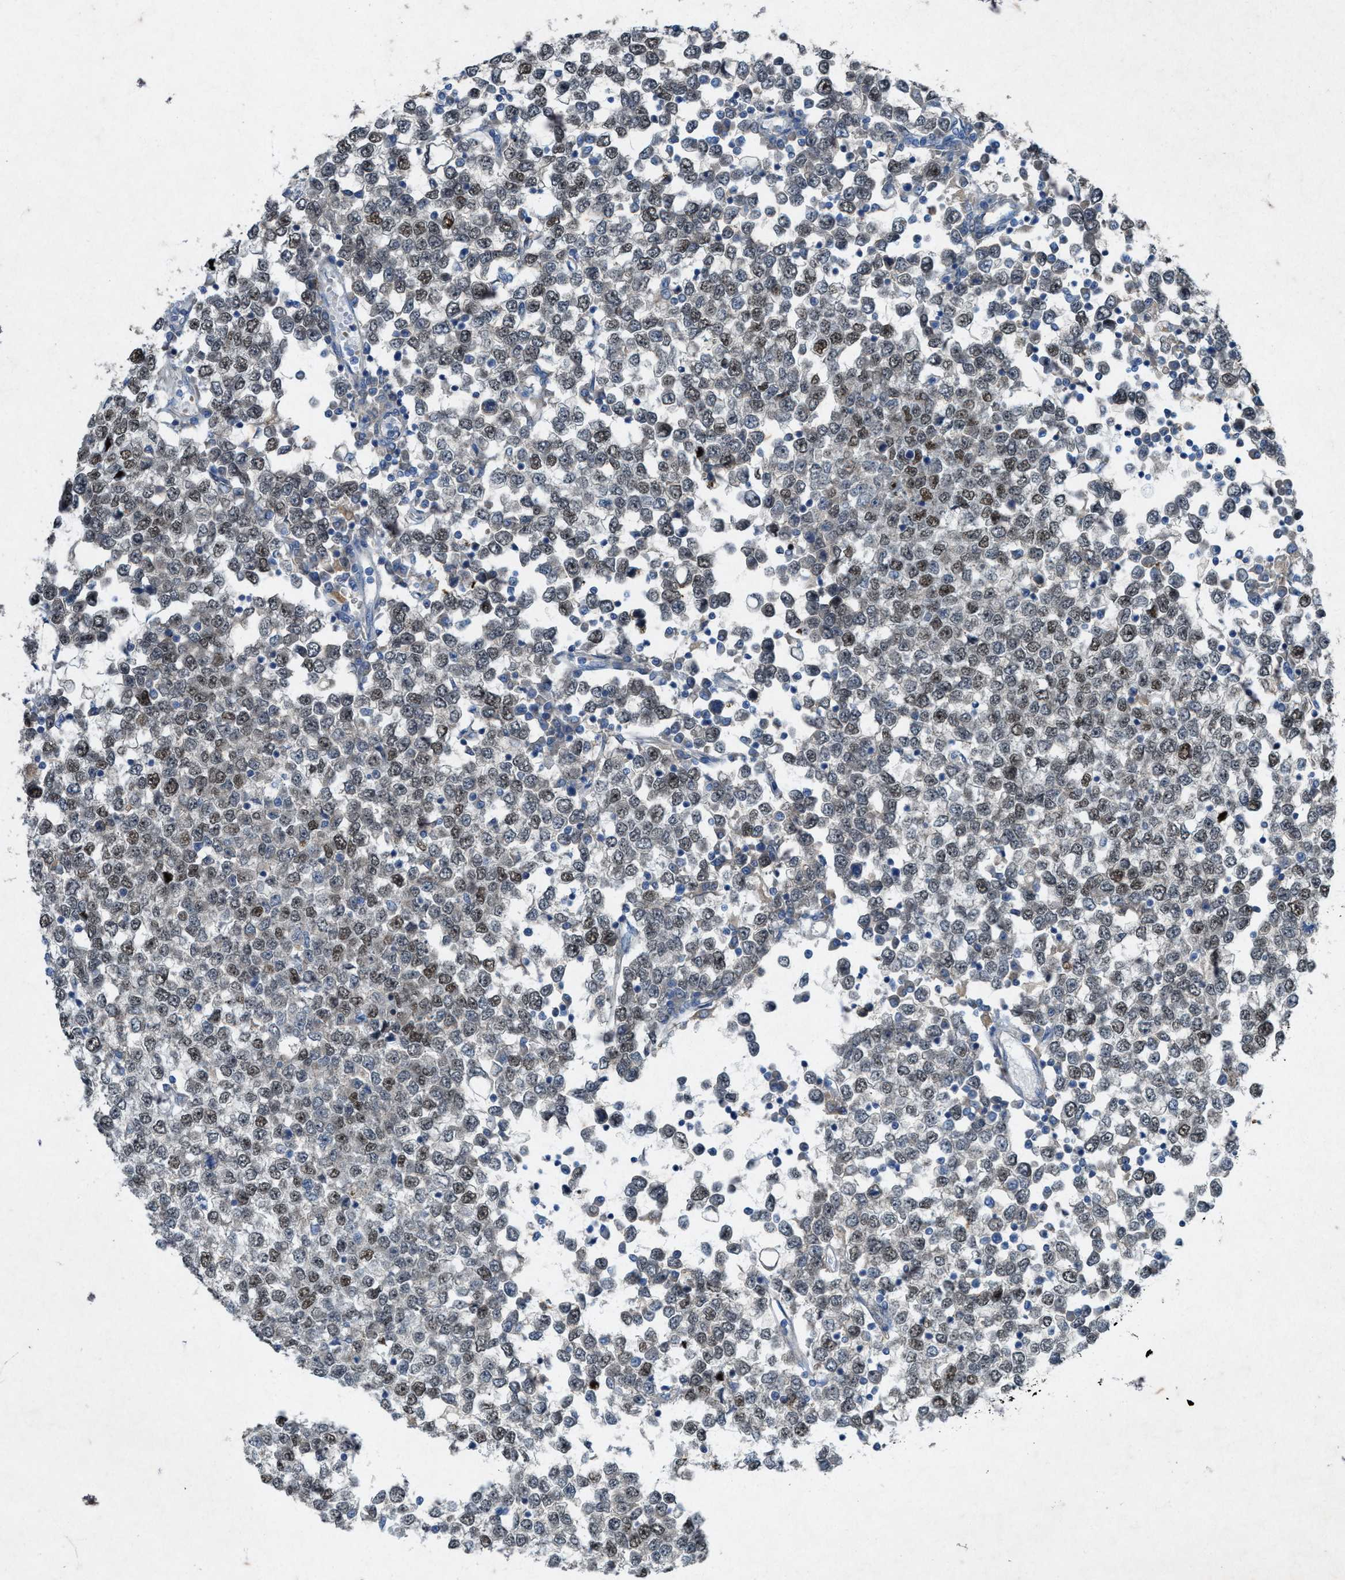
{"staining": {"intensity": "moderate", "quantity": "25%-75%", "location": "nuclear"}, "tissue": "testis cancer", "cell_type": "Tumor cells", "image_type": "cancer", "snomed": [{"axis": "morphology", "description": "Seminoma, NOS"}, {"axis": "topography", "description": "Testis"}], "caption": "Seminoma (testis) stained with DAB immunohistochemistry shows medium levels of moderate nuclear positivity in approximately 25%-75% of tumor cells.", "gene": "URGCP", "patient": {"sex": "male", "age": 65}}